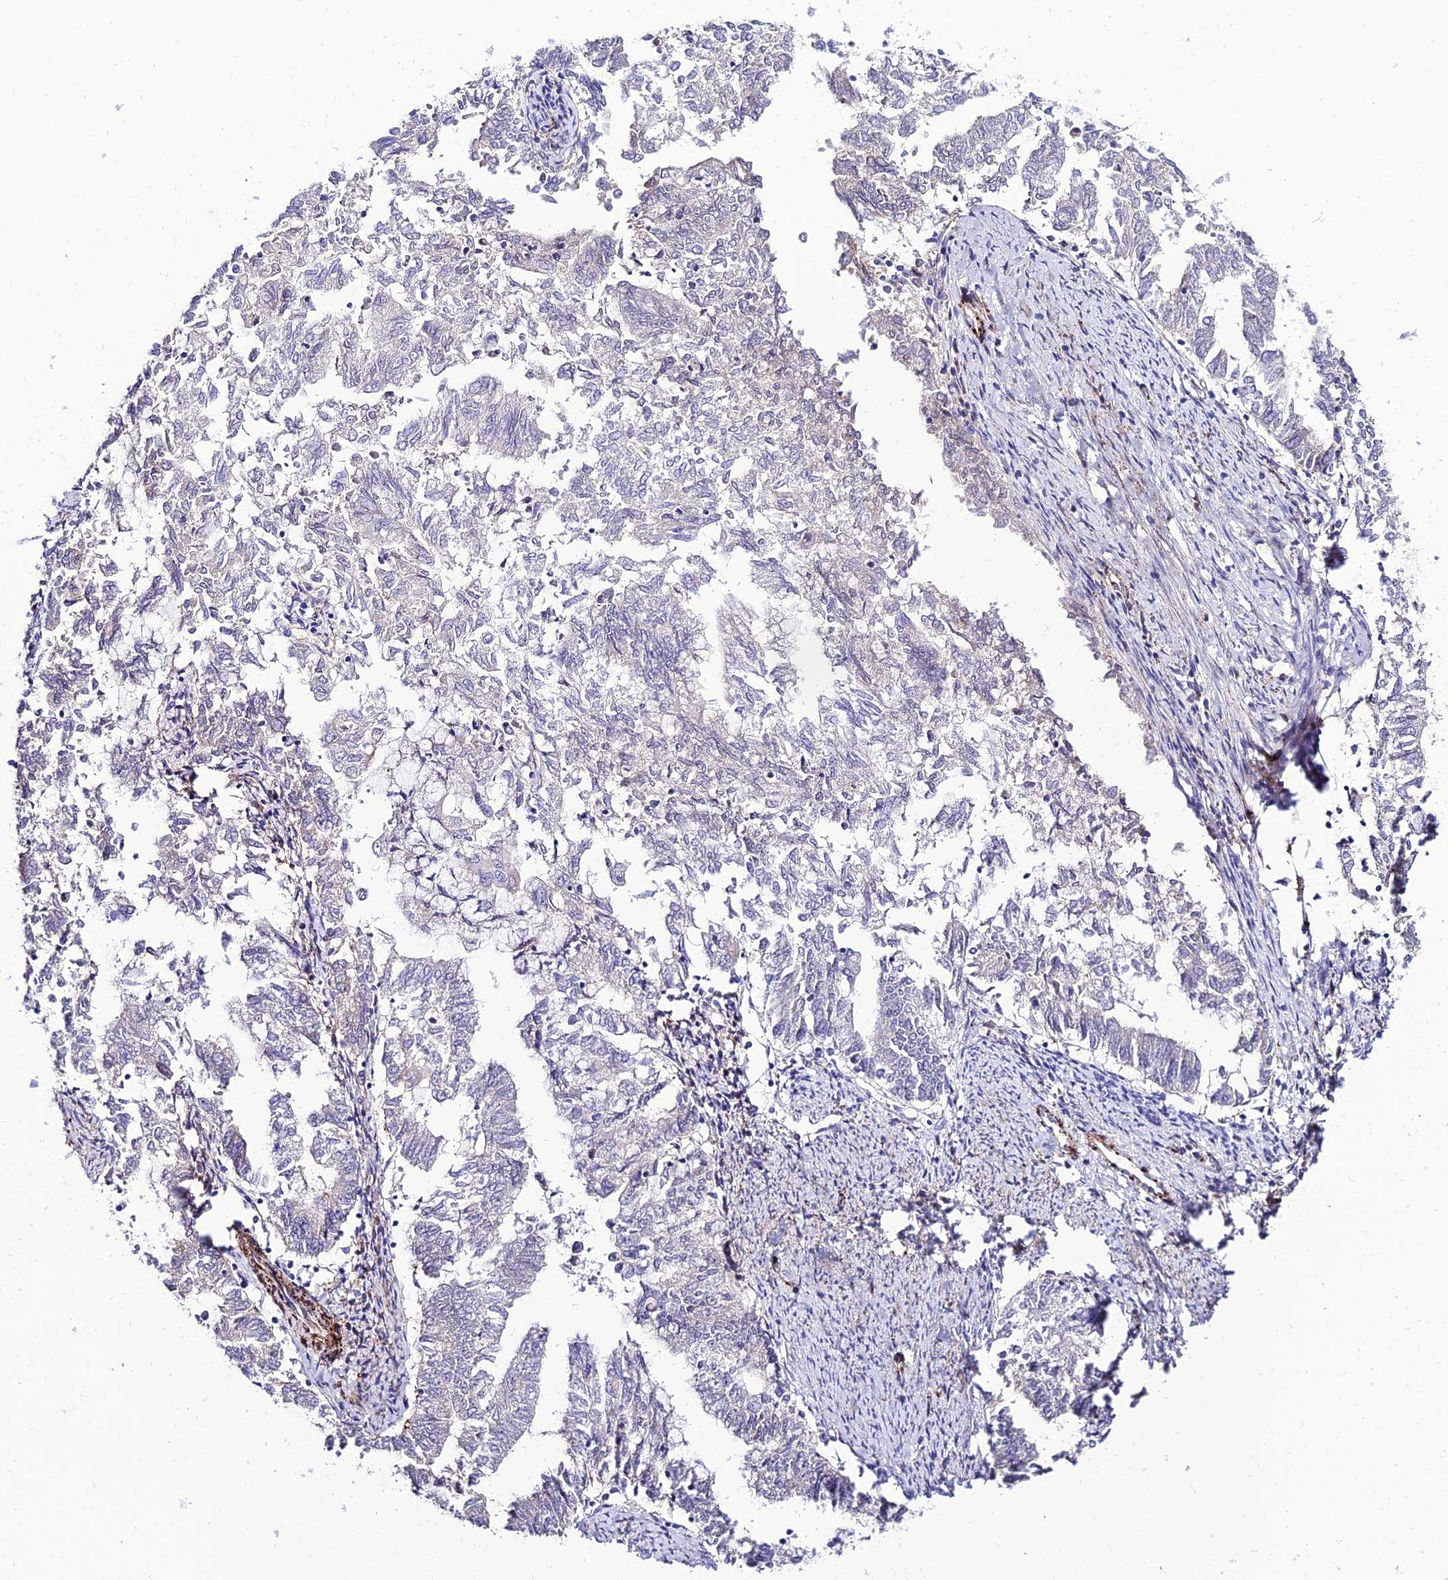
{"staining": {"intensity": "negative", "quantity": "none", "location": "none"}, "tissue": "endometrial cancer", "cell_type": "Tumor cells", "image_type": "cancer", "snomed": [{"axis": "morphology", "description": "Adenocarcinoma, NOS"}, {"axis": "topography", "description": "Endometrium"}], "caption": "DAB (3,3'-diaminobenzidine) immunohistochemical staining of human endometrial cancer reveals no significant positivity in tumor cells.", "gene": "ALDH3B2", "patient": {"sex": "female", "age": 79}}